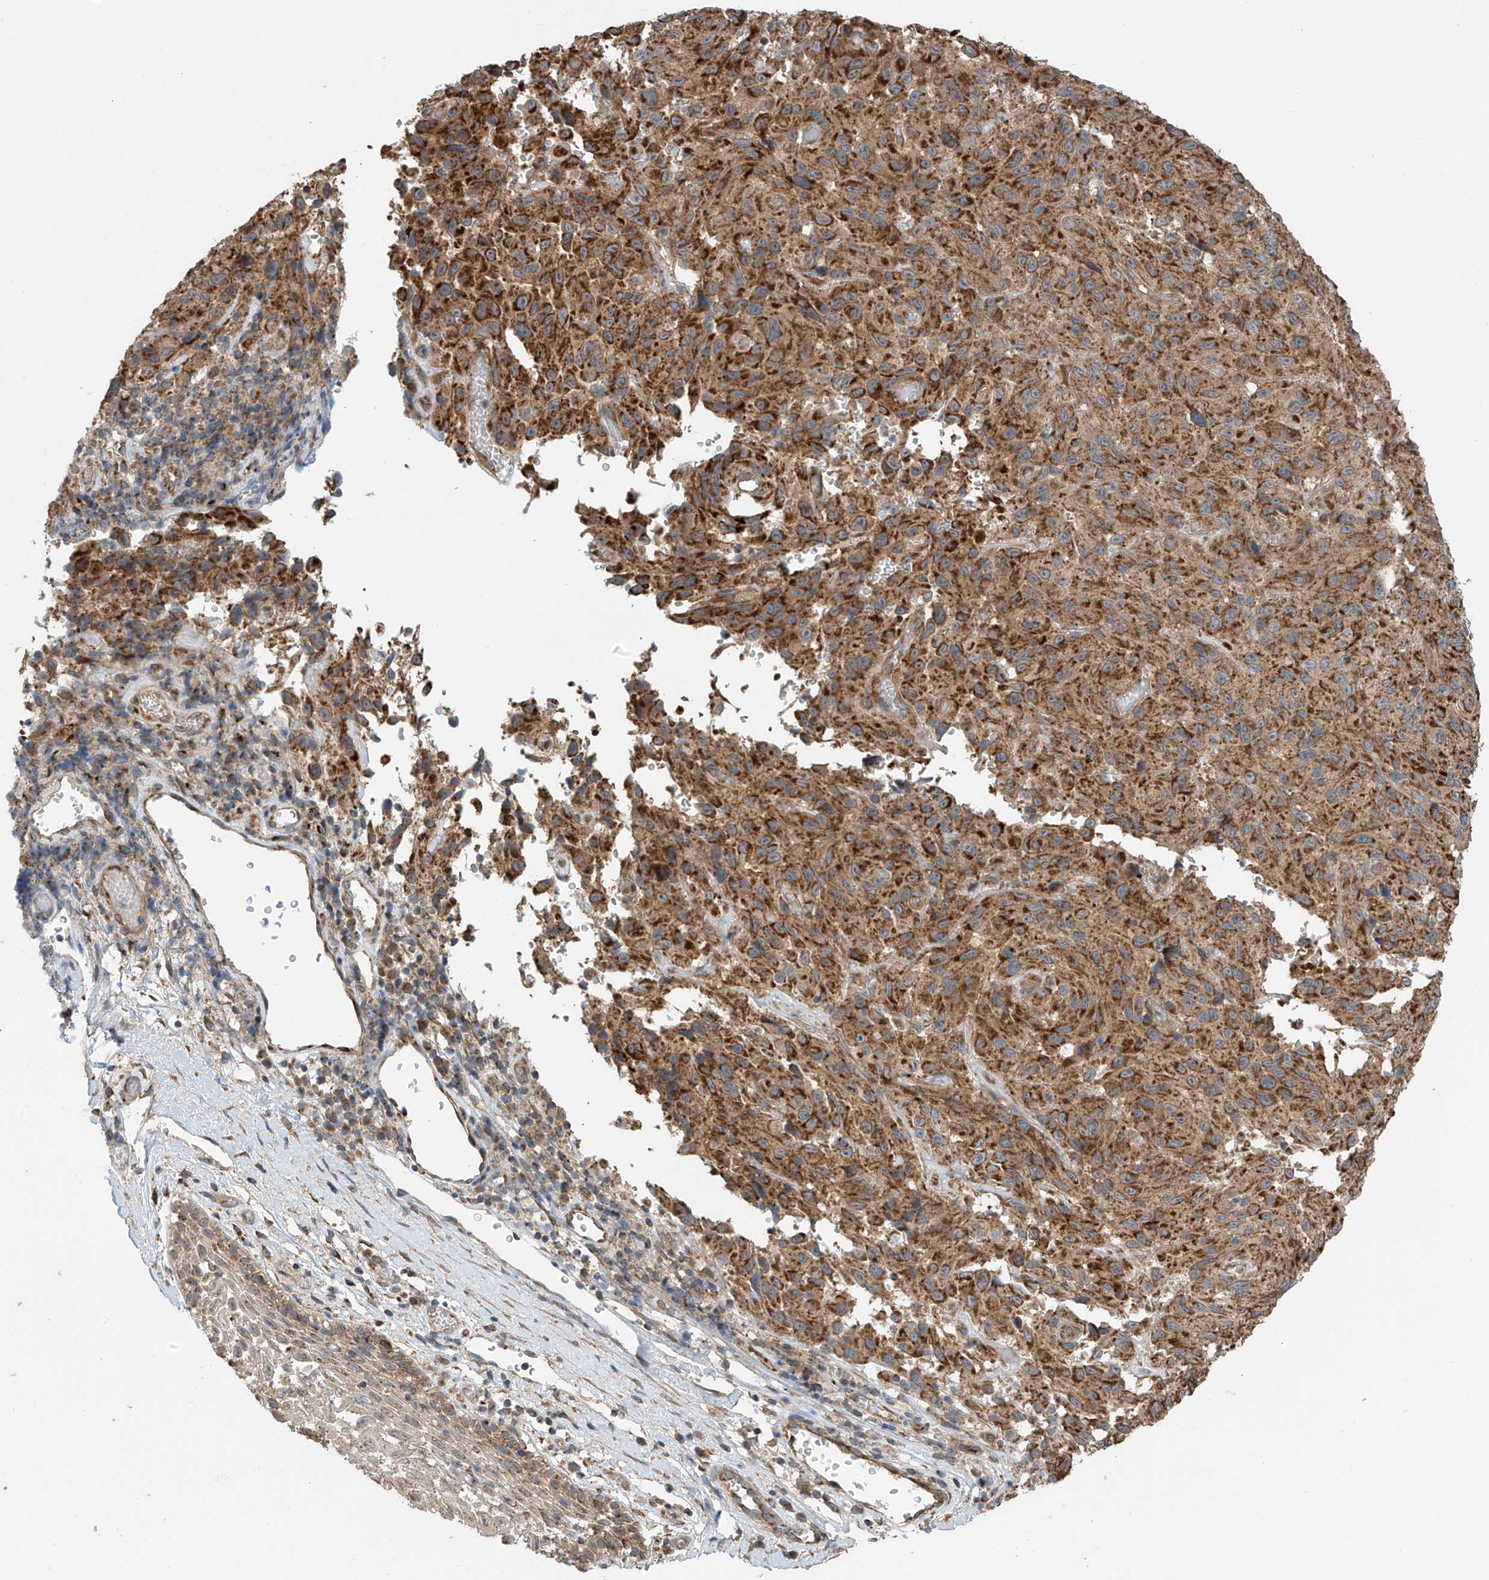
{"staining": {"intensity": "strong", "quantity": ">75%", "location": "cytoplasmic/membranous"}, "tissue": "melanoma", "cell_type": "Tumor cells", "image_type": "cancer", "snomed": [{"axis": "morphology", "description": "Malignant melanoma, NOS"}, {"axis": "topography", "description": "Skin"}], "caption": "Immunohistochemistry (IHC) image of human malignant melanoma stained for a protein (brown), which reveals high levels of strong cytoplasmic/membranous positivity in approximately >75% of tumor cells.", "gene": "PNPT1", "patient": {"sex": "male", "age": 66}}